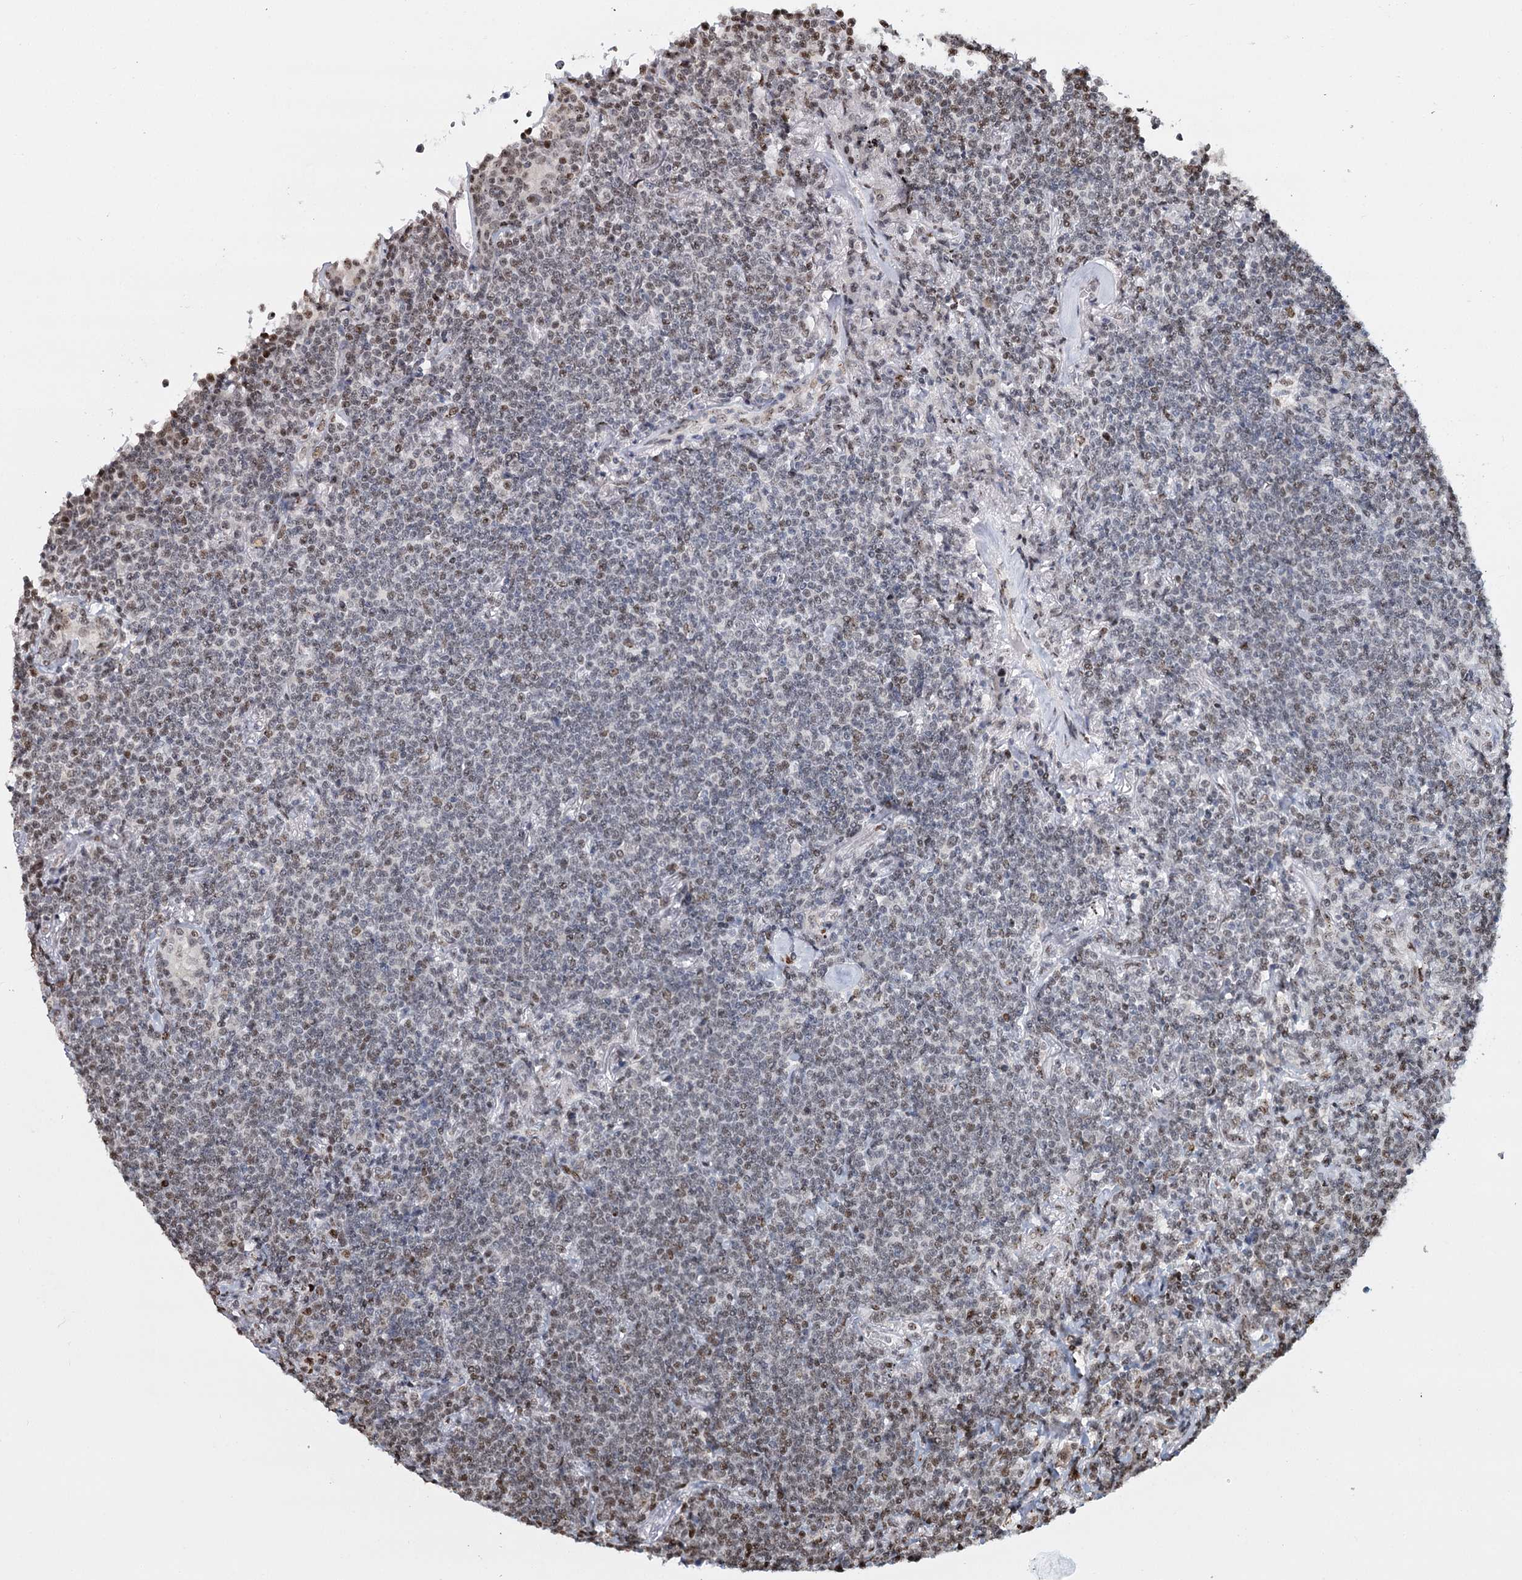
{"staining": {"intensity": "moderate", "quantity": "<25%", "location": "nuclear"}, "tissue": "lymphoma", "cell_type": "Tumor cells", "image_type": "cancer", "snomed": [{"axis": "morphology", "description": "Malignant lymphoma, non-Hodgkin's type, Low grade"}, {"axis": "topography", "description": "Lung"}], "caption": "The histopathology image exhibits immunohistochemical staining of lymphoma. There is moderate nuclear expression is appreciated in about <25% of tumor cells. The staining was performed using DAB (3,3'-diaminobenzidine), with brown indicating positive protein expression. Nuclei are stained blue with hematoxylin.", "gene": "RPS27A", "patient": {"sex": "female", "age": 71}}